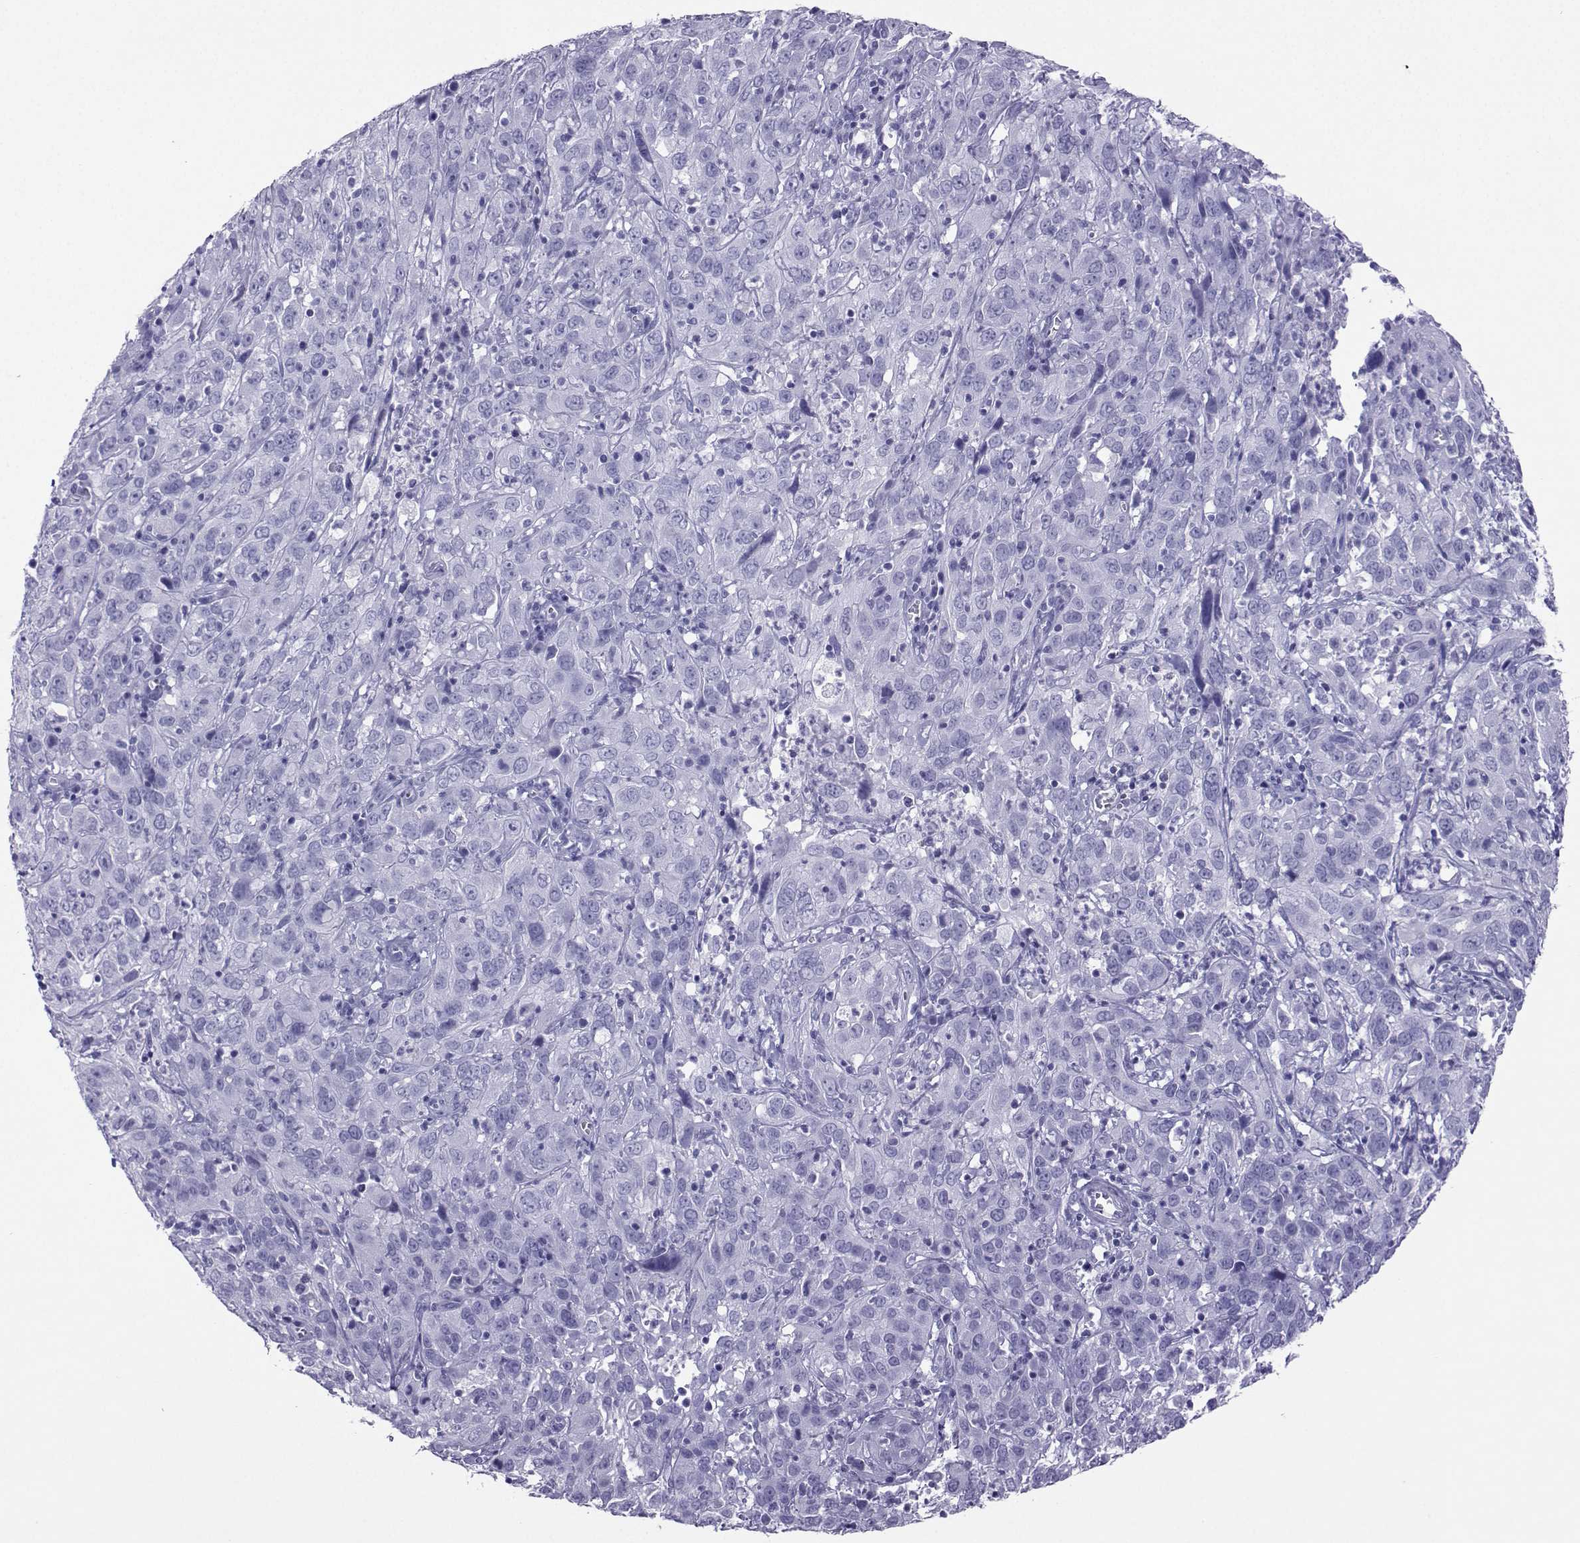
{"staining": {"intensity": "negative", "quantity": "none", "location": "none"}, "tissue": "cervical cancer", "cell_type": "Tumor cells", "image_type": "cancer", "snomed": [{"axis": "morphology", "description": "Squamous cell carcinoma, NOS"}, {"axis": "topography", "description": "Cervix"}], "caption": "Immunohistochemistry (IHC) histopathology image of neoplastic tissue: cervical cancer stained with DAB (3,3'-diaminobenzidine) displays no significant protein staining in tumor cells.", "gene": "LORICRIN", "patient": {"sex": "female", "age": 32}}